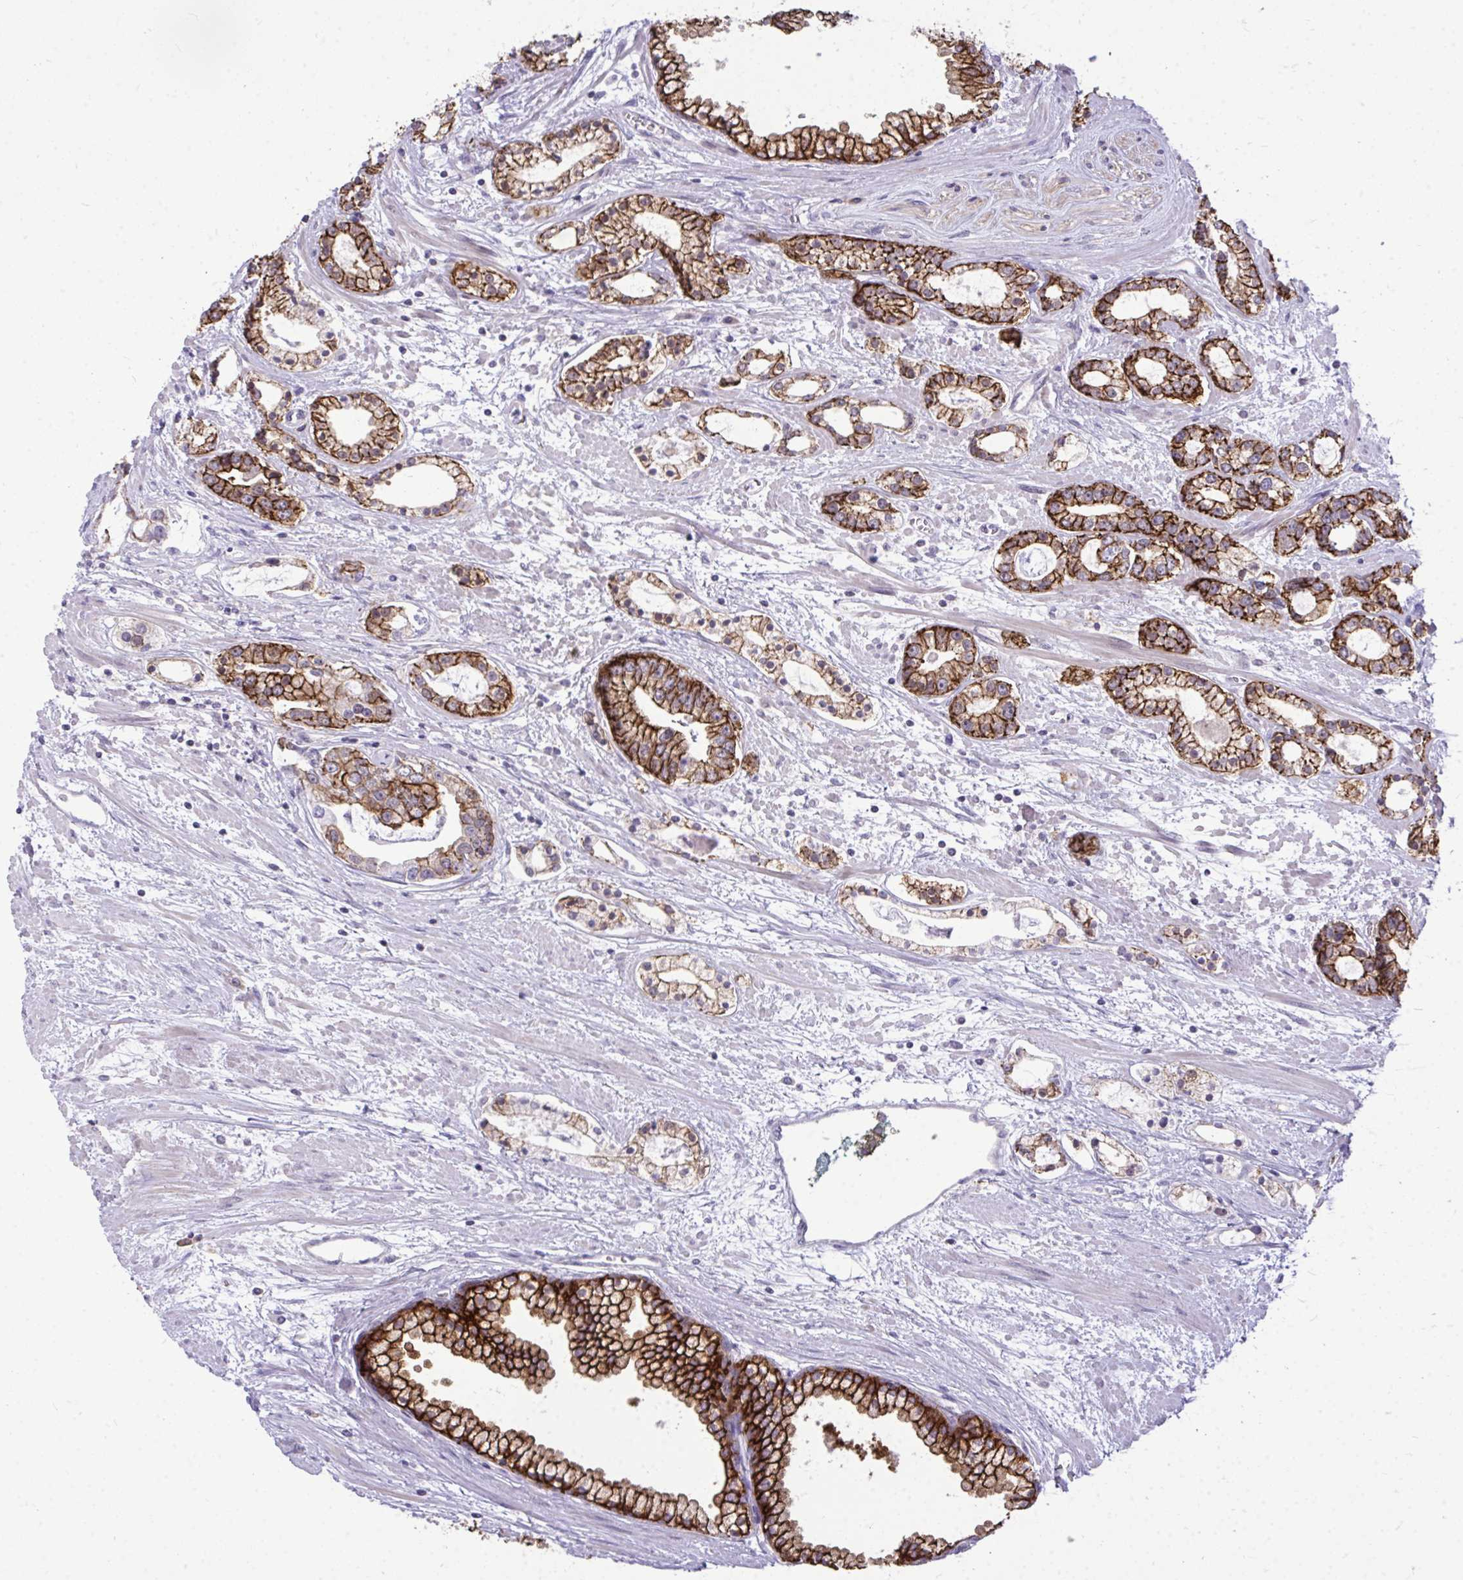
{"staining": {"intensity": "strong", "quantity": ">75%", "location": "cytoplasmic/membranous"}, "tissue": "prostate cancer", "cell_type": "Tumor cells", "image_type": "cancer", "snomed": [{"axis": "morphology", "description": "Adenocarcinoma, Medium grade"}, {"axis": "topography", "description": "Prostate"}], "caption": "IHC of prostate adenocarcinoma (medium-grade) shows high levels of strong cytoplasmic/membranous positivity in approximately >75% of tumor cells. Nuclei are stained in blue.", "gene": "SPTBN2", "patient": {"sex": "male", "age": 57}}